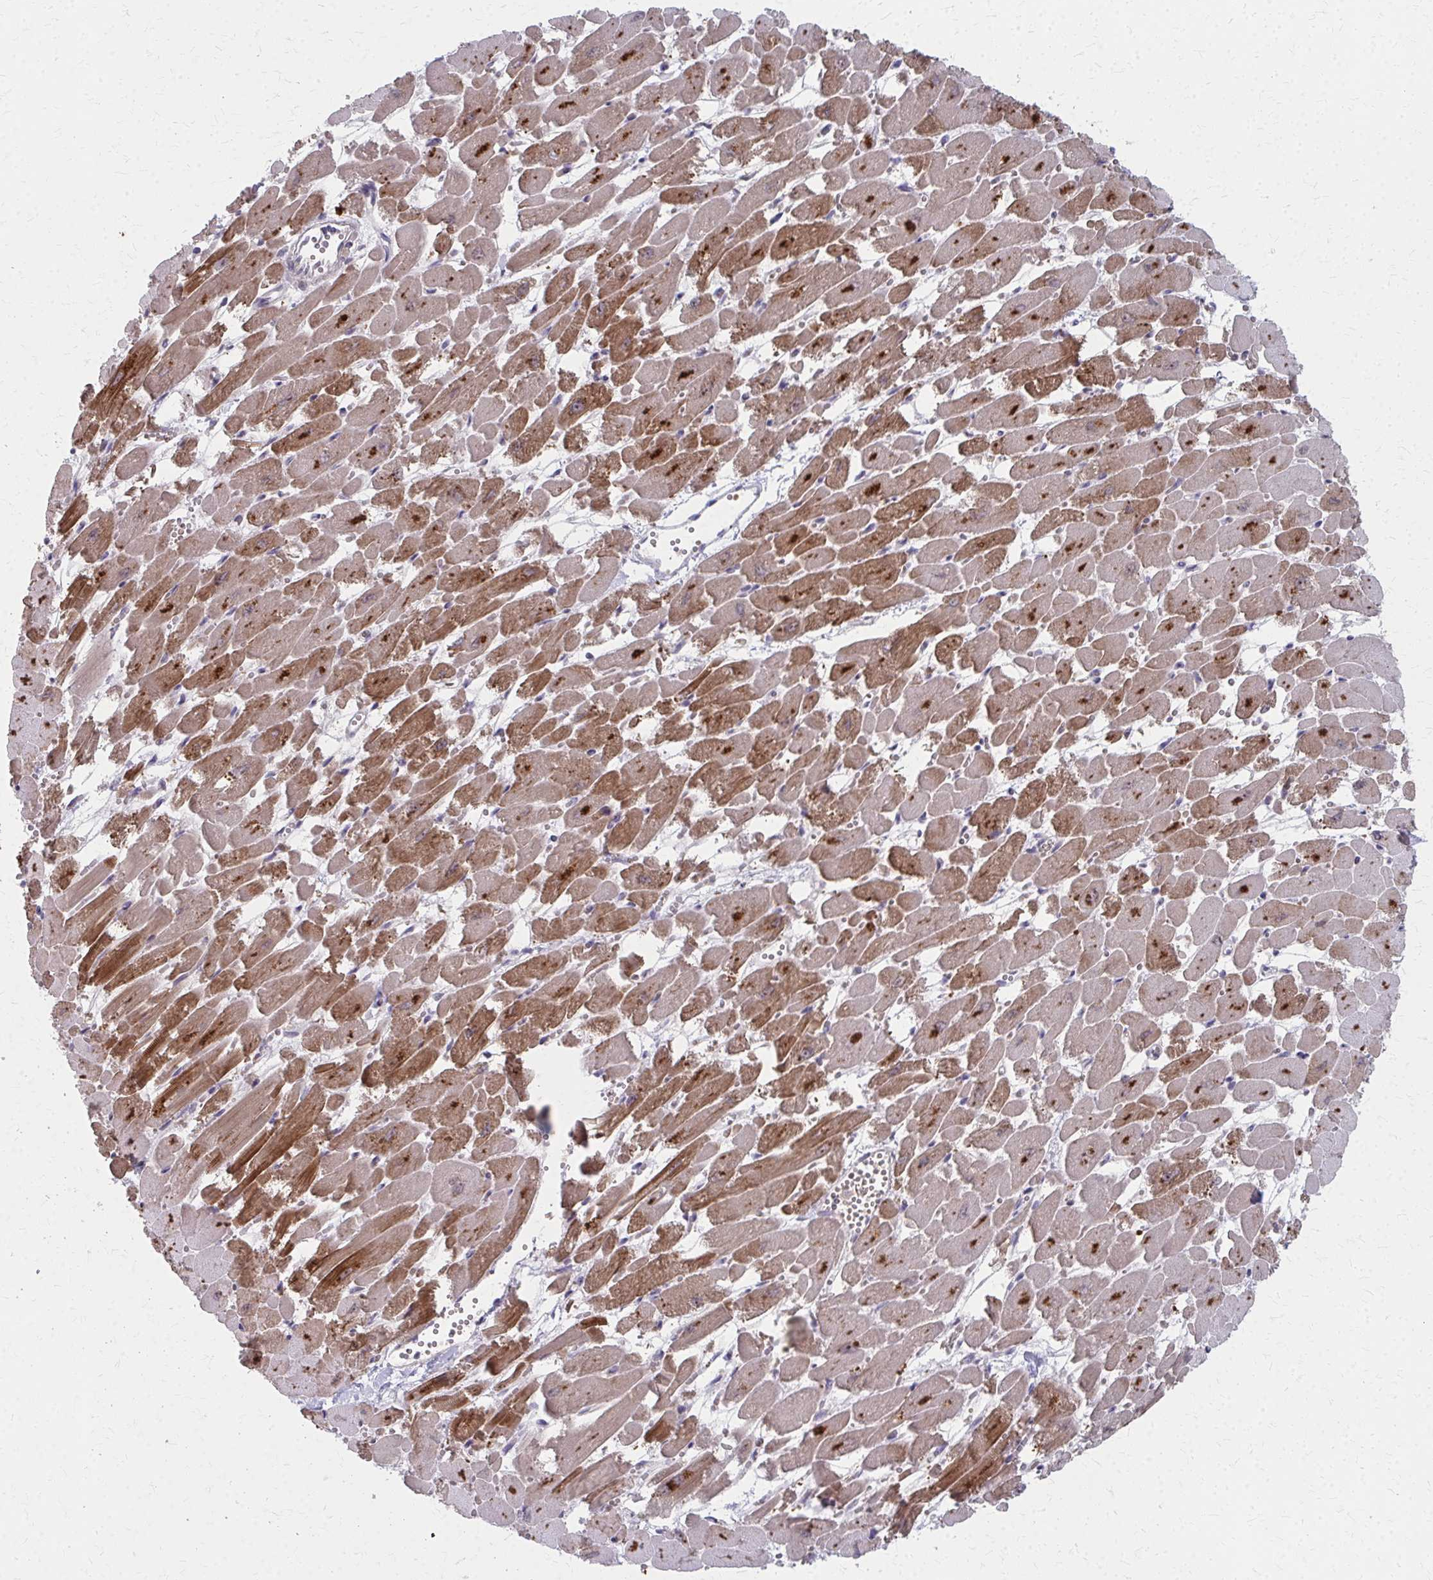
{"staining": {"intensity": "strong", "quantity": "<25%", "location": "cytoplasmic/membranous"}, "tissue": "heart muscle", "cell_type": "Cardiomyocytes", "image_type": "normal", "snomed": [{"axis": "morphology", "description": "Normal tissue, NOS"}, {"axis": "topography", "description": "Heart"}], "caption": "High-magnification brightfield microscopy of benign heart muscle stained with DAB (brown) and counterstained with hematoxylin (blue). cardiomyocytes exhibit strong cytoplasmic/membranous expression is appreciated in about<25% of cells.", "gene": "NUDT16", "patient": {"sex": "female", "age": 52}}